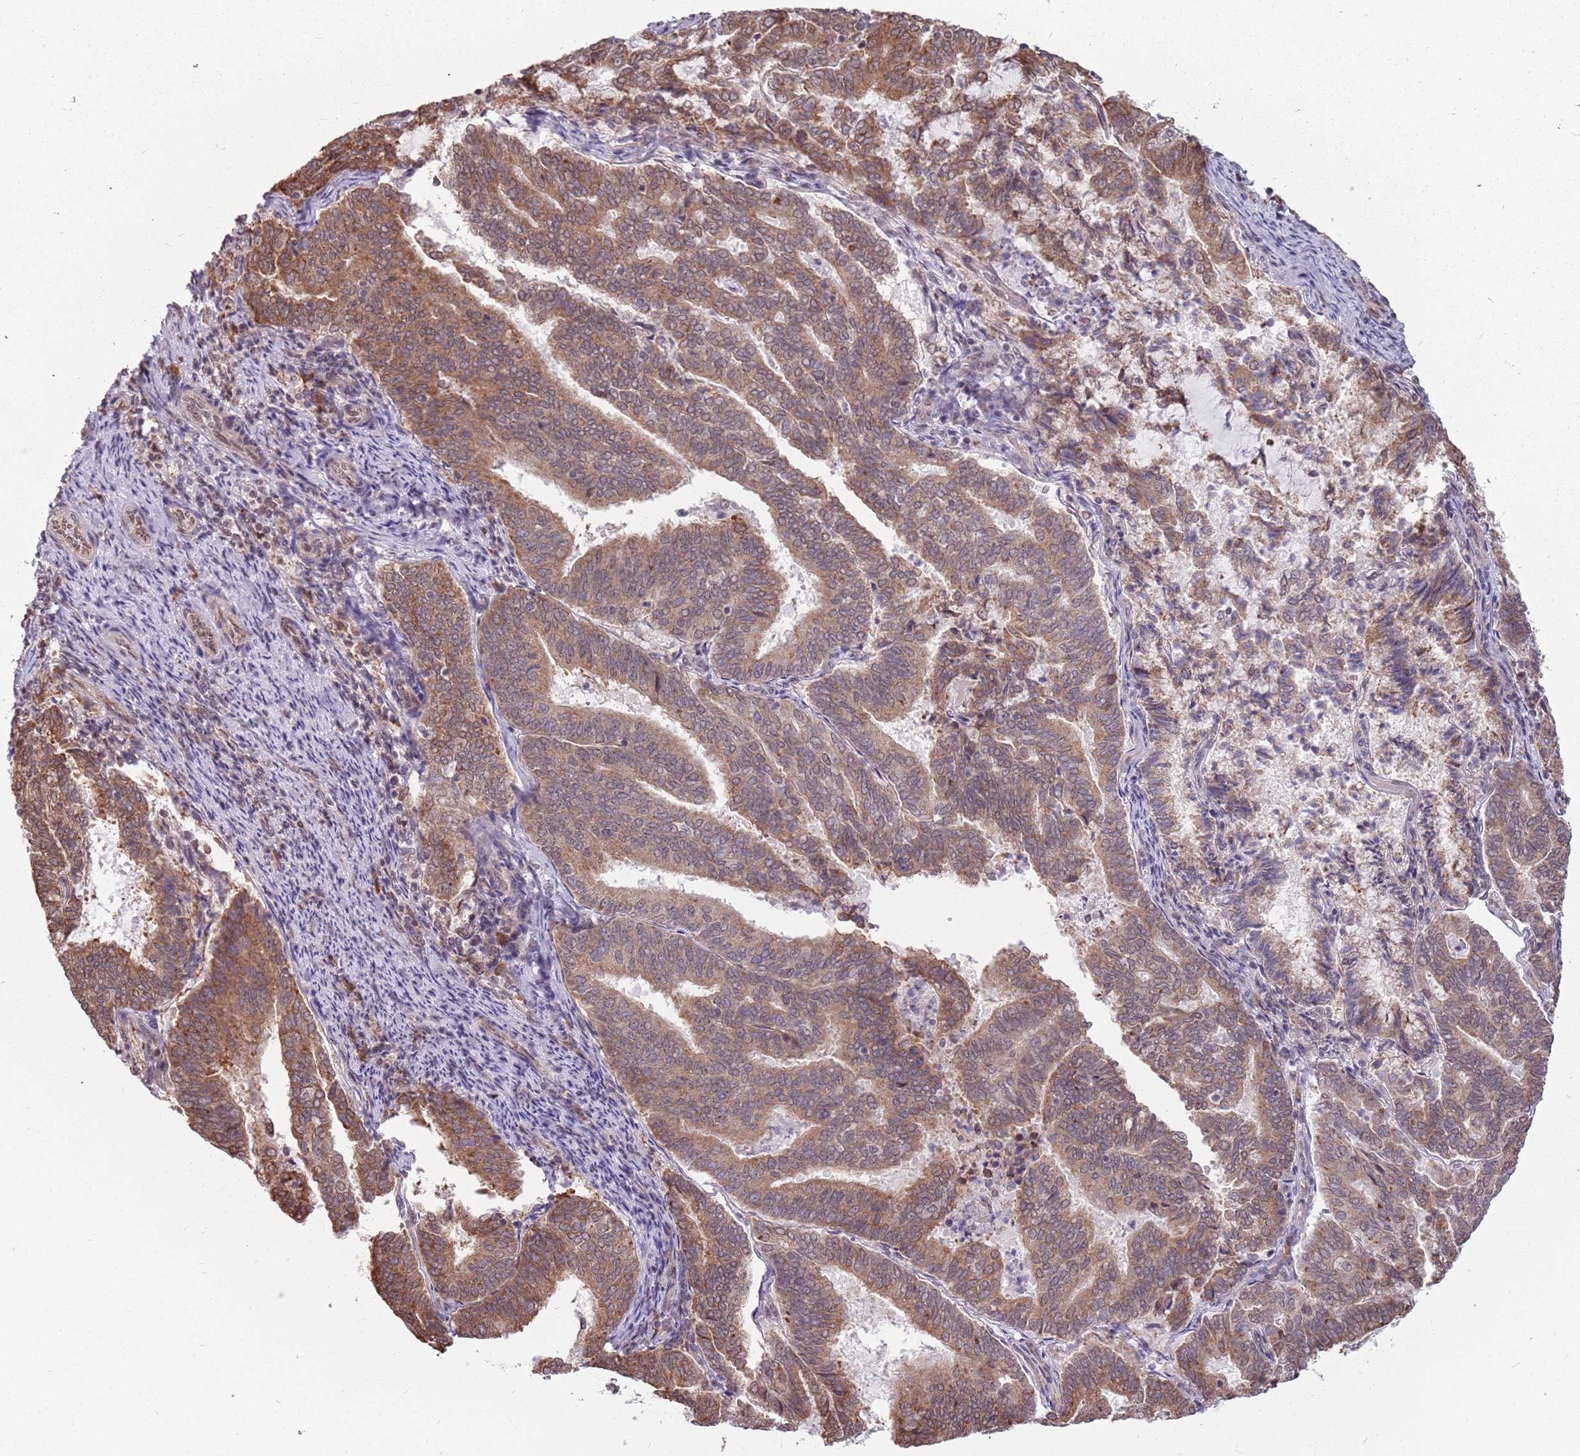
{"staining": {"intensity": "moderate", "quantity": ">75%", "location": "cytoplasmic/membranous"}, "tissue": "endometrial cancer", "cell_type": "Tumor cells", "image_type": "cancer", "snomed": [{"axis": "morphology", "description": "Adenocarcinoma, NOS"}, {"axis": "topography", "description": "Endometrium"}], "caption": "High-magnification brightfield microscopy of endometrial cancer (adenocarcinoma) stained with DAB (3,3'-diaminobenzidine) (brown) and counterstained with hematoxylin (blue). tumor cells exhibit moderate cytoplasmic/membranous expression is seen in approximately>75% of cells.", "gene": "BARD1", "patient": {"sex": "female", "age": 80}}